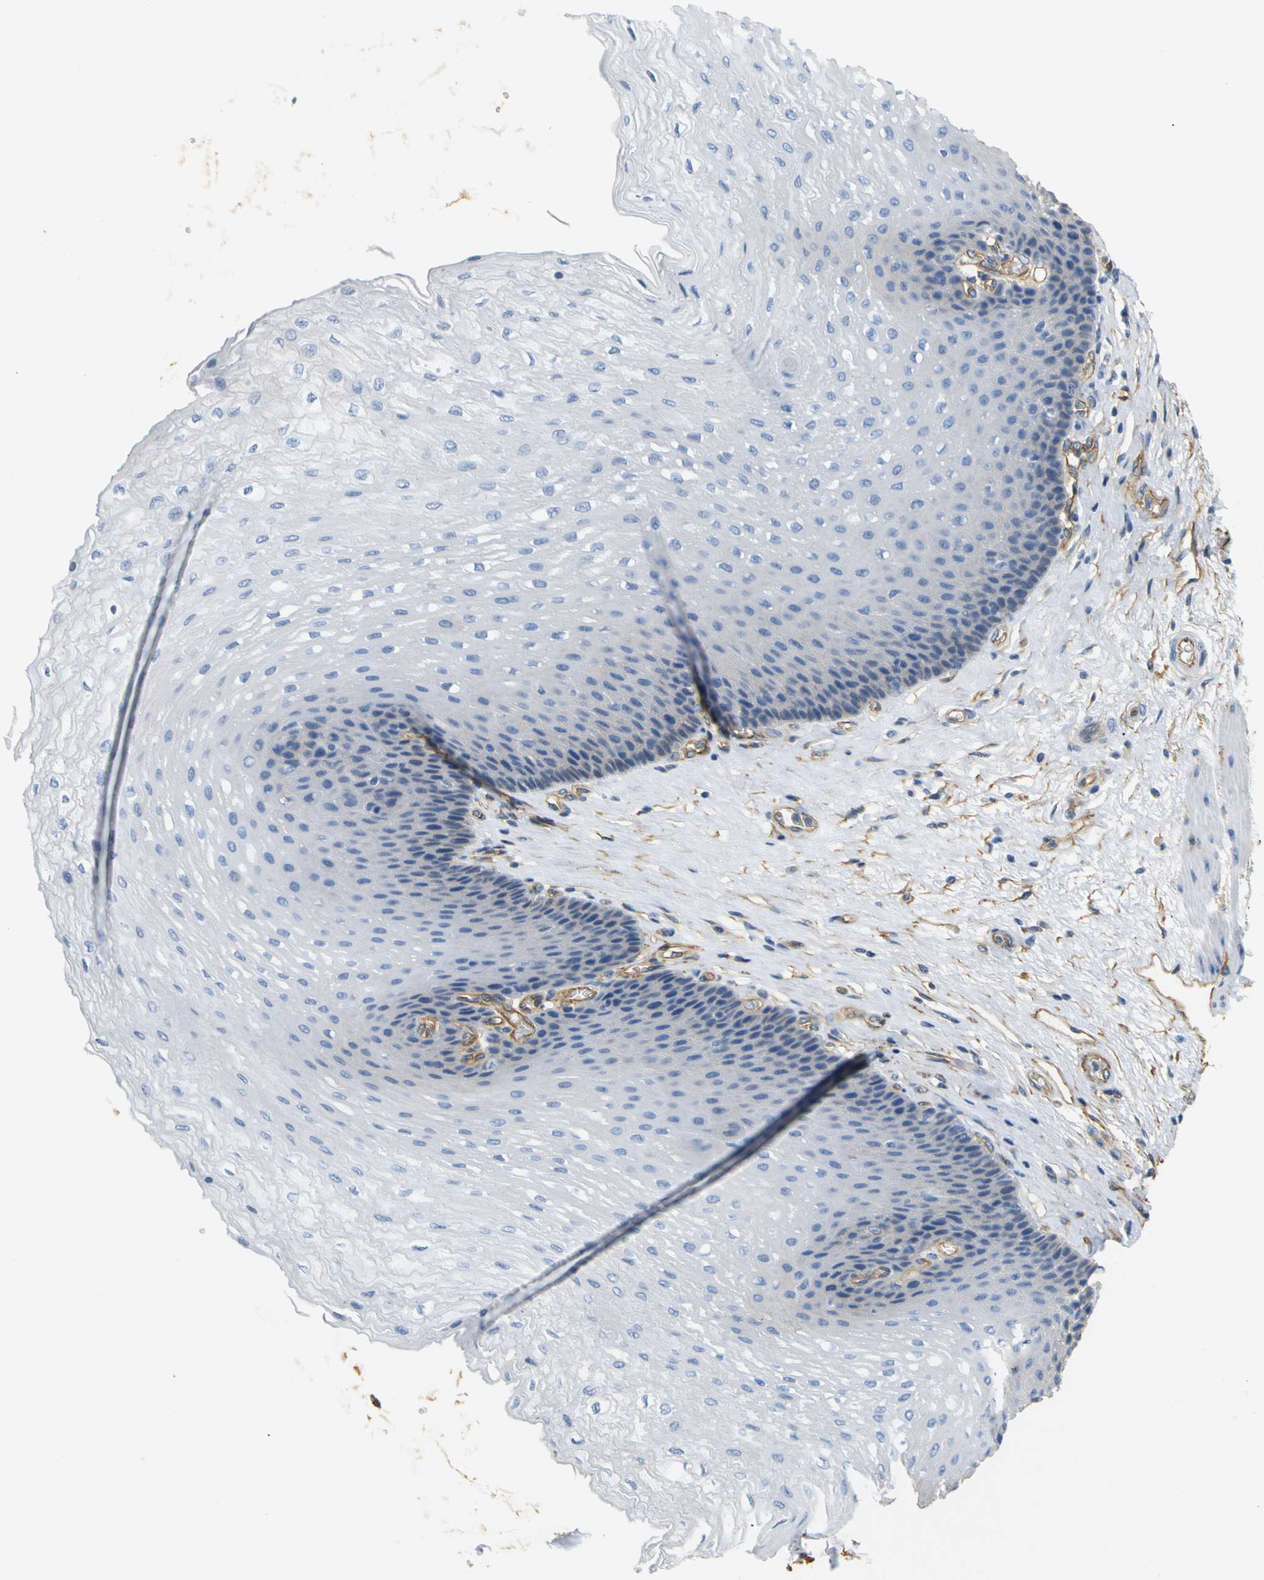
{"staining": {"intensity": "negative", "quantity": "none", "location": "none"}, "tissue": "esophagus", "cell_type": "Squamous epithelial cells", "image_type": "normal", "snomed": [{"axis": "morphology", "description": "Normal tissue, NOS"}, {"axis": "topography", "description": "Esophagus"}], "caption": "Immunohistochemistry (IHC) photomicrograph of unremarkable esophagus: esophagus stained with DAB (3,3'-diaminobenzidine) exhibits no significant protein staining in squamous epithelial cells.", "gene": "SPTBN1", "patient": {"sex": "female", "age": 72}}